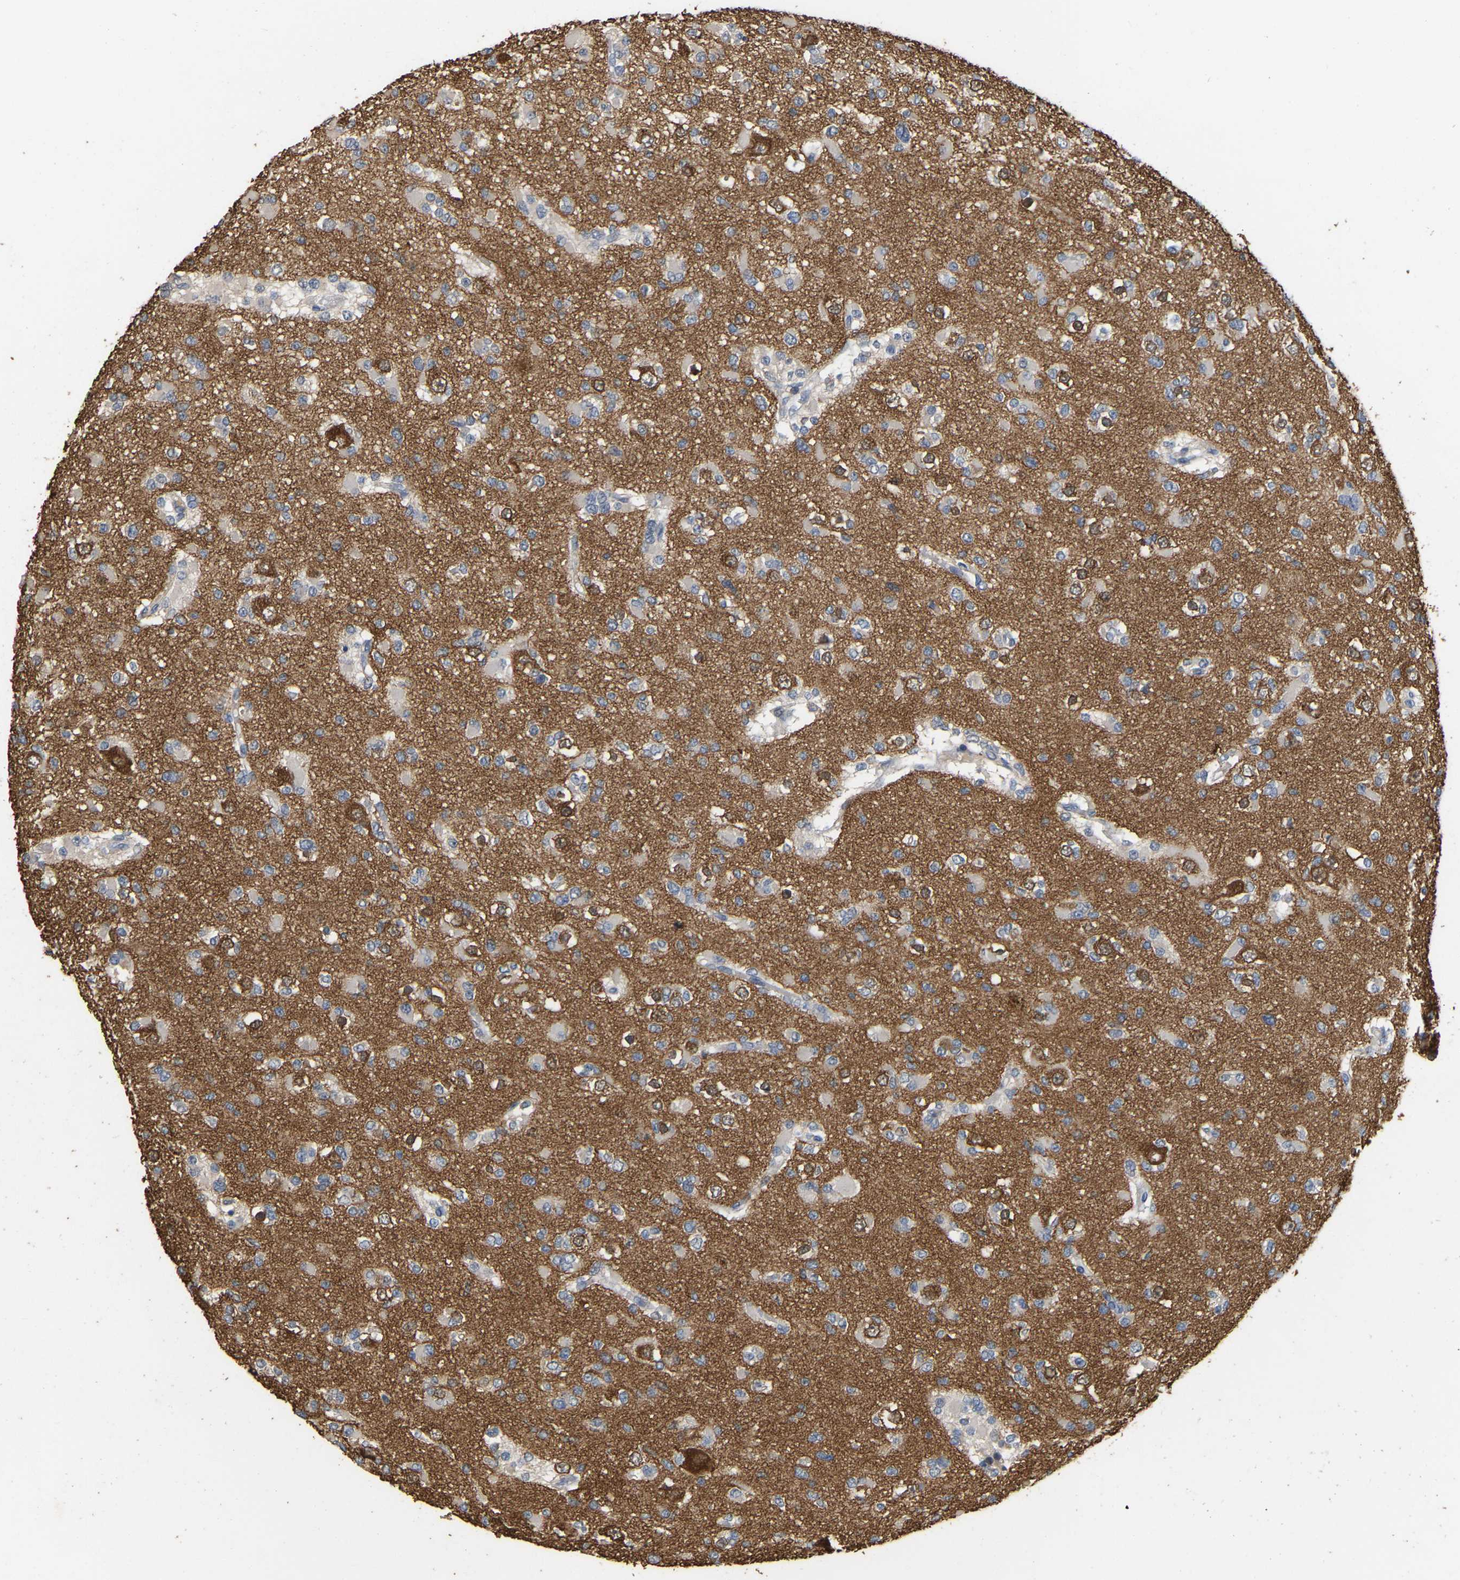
{"staining": {"intensity": "moderate", "quantity": "<25%", "location": "cytoplasmic/membranous"}, "tissue": "glioma", "cell_type": "Tumor cells", "image_type": "cancer", "snomed": [{"axis": "morphology", "description": "Glioma, malignant, Low grade"}, {"axis": "topography", "description": "Brain"}], "caption": "A low amount of moderate cytoplasmic/membranous expression is seen in approximately <25% of tumor cells in low-grade glioma (malignant) tissue. (brown staining indicates protein expression, while blue staining denotes nuclei).", "gene": "NCS1", "patient": {"sex": "female", "age": 22}}